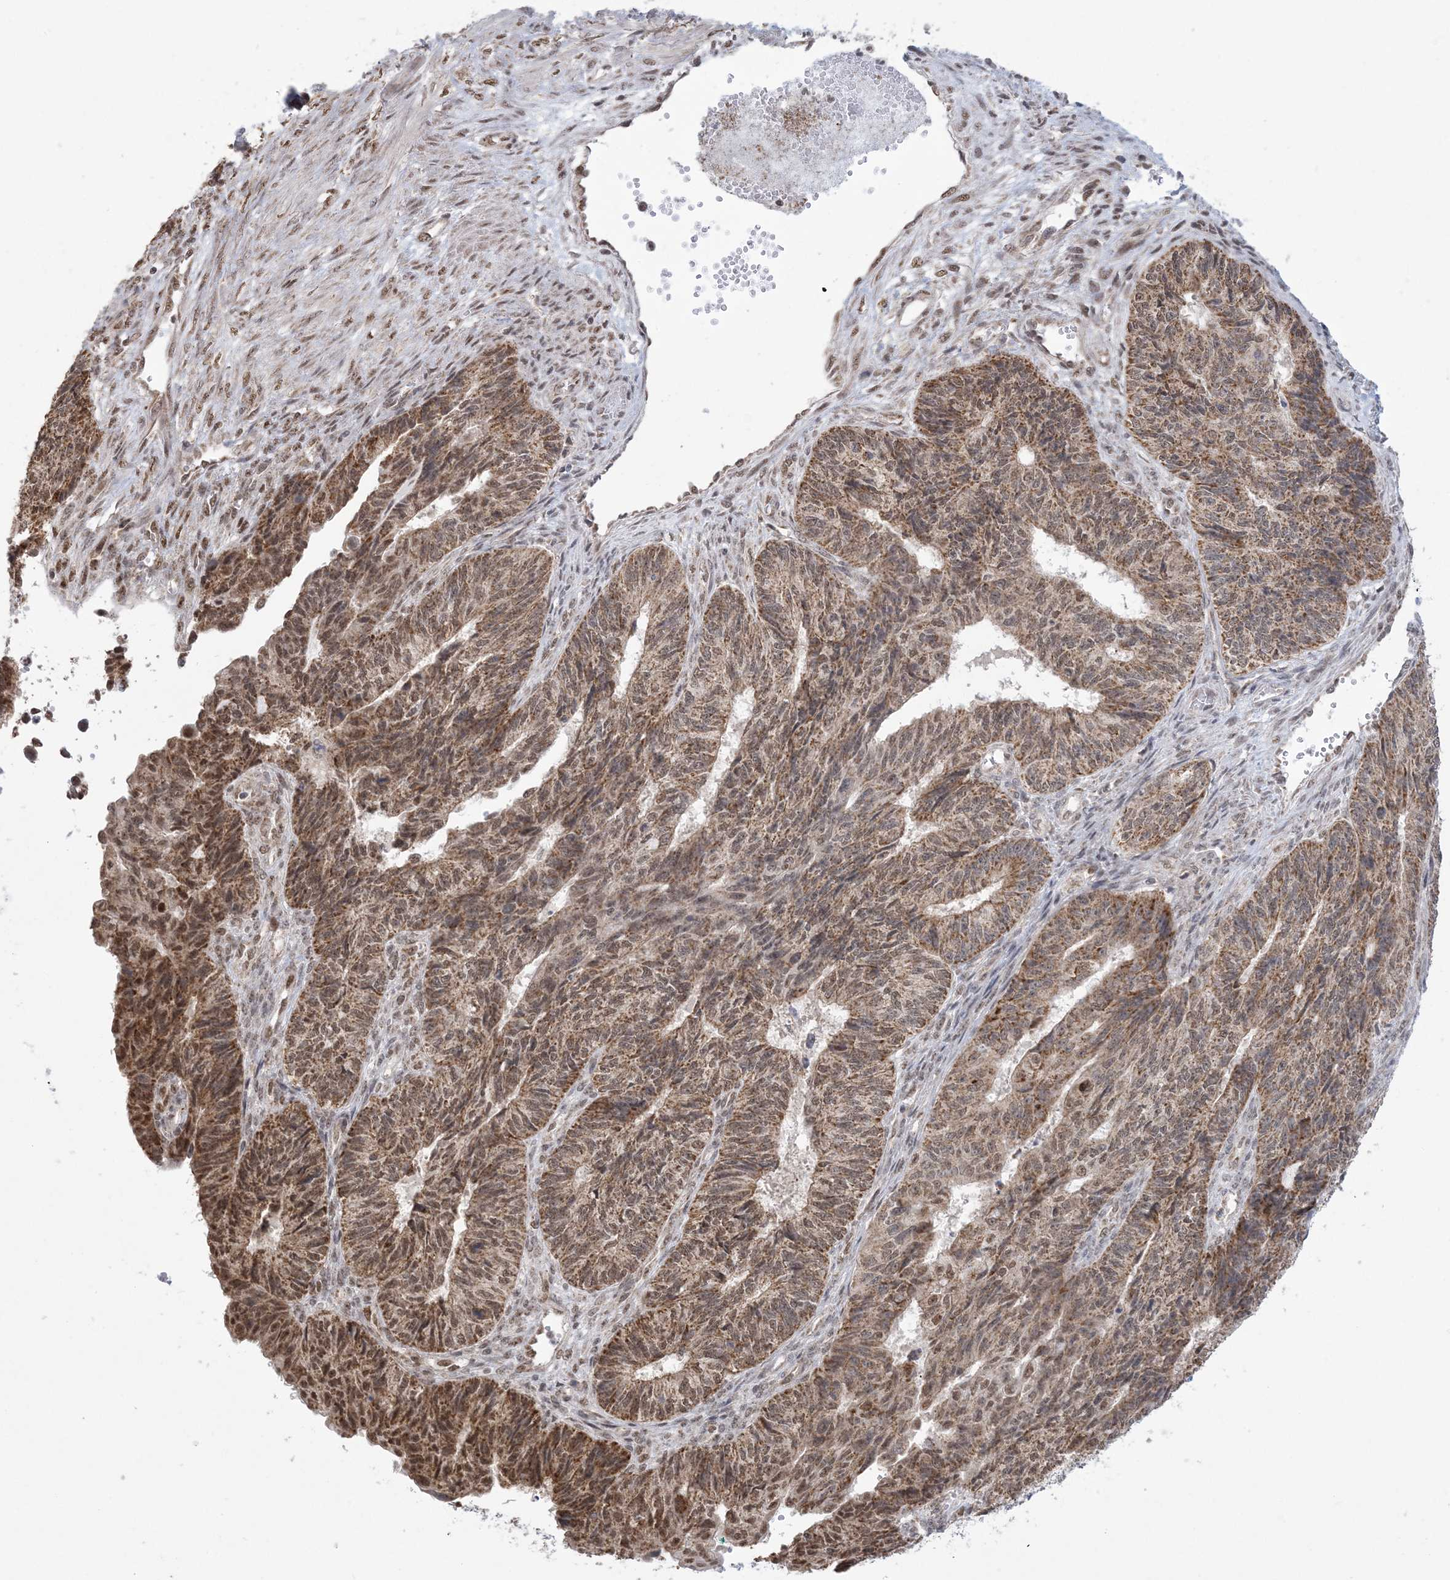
{"staining": {"intensity": "moderate", "quantity": ">75%", "location": "cytoplasmic/membranous,nuclear"}, "tissue": "endometrial cancer", "cell_type": "Tumor cells", "image_type": "cancer", "snomed": [{"axis": "morphology", "description": "Adenocarcinoma, NOS"}, {"axis": "topography", "description": "Endometrium"}], "caption": "IHC micrograph of neoplastic tissue: human endometrial adenocarcinoma stained using IHC reveals medium levels of moderate protein expression localized specifically in the cytoplasmic/membranous and nuclear of tumor cells, appearing as a cytoplasmic/membranous and nuclear brown color.", "gene": "TRMT10C", "patient": {"sex": "female", "age": 32}}